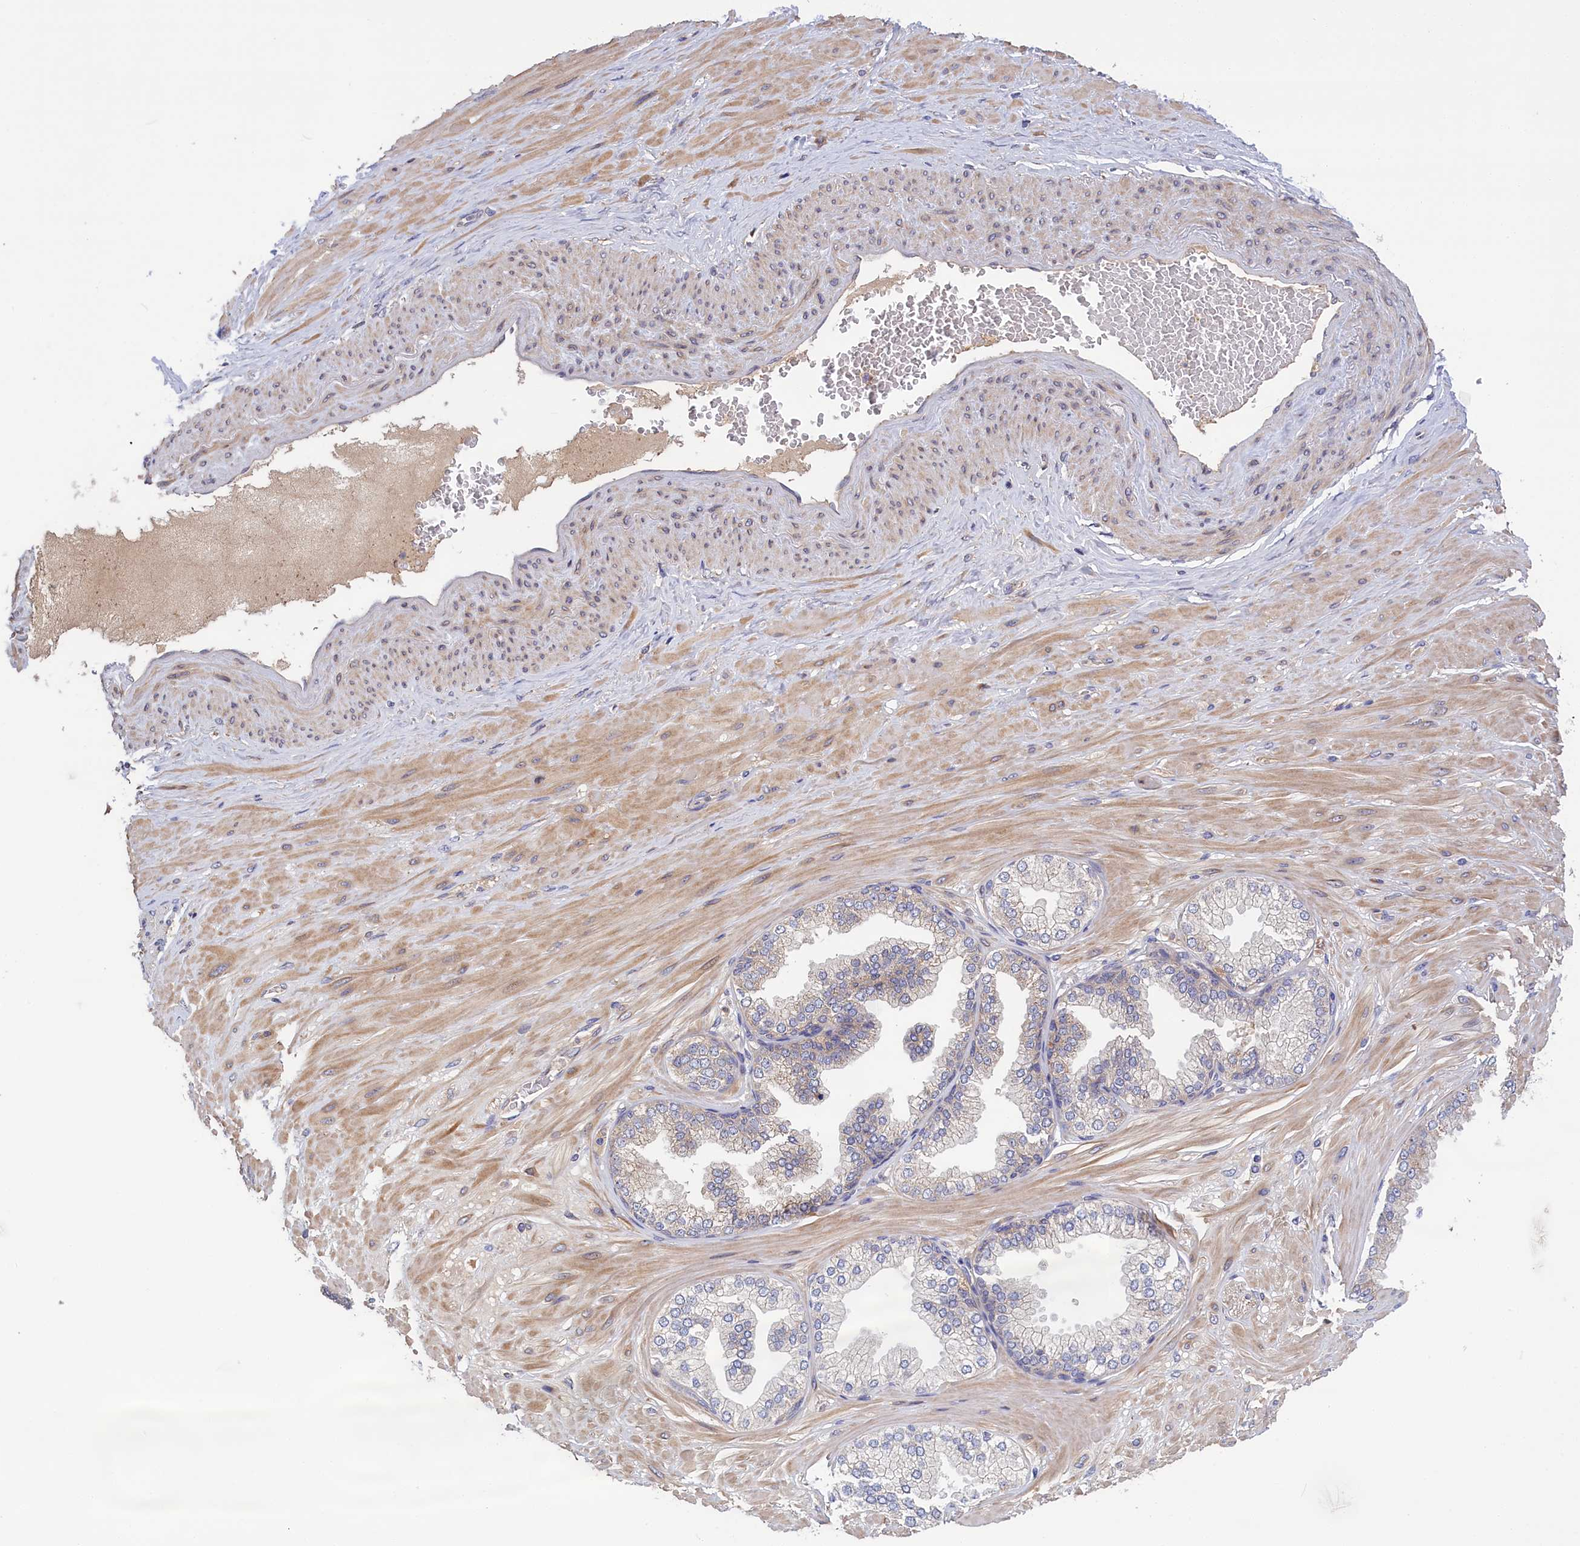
{"staining": {"intensity": "weak", "quantity": ">75%", "location": "nuclear"}, "tissue": "adipose tissue", "cell_type": "Adipocytes", "image_type": "normal", "snomed": [{"axis": "morphology", "description": "Normal tissue, NOS"}, {"axis": "morphology", "description": "Adenocarcinoma, Low grade"}, {"axis": "topography", "description": "Prostate"}, {"axis": "topography", "description": "Peripheral nerve tissue"}], "caption": "Immunohistochemical staining of normal adipose tissue displays >75% levels of weak nuclear protein staining in approximately >75% of adipocytes. (Stains: DAB (3,3'-diaminobenzidine) in brown, nuclei in blue, Microscopy: brightfield microscopy at high magnification).", "gene": "CRACD", "patient": {"sex": "male", "age": 63}}